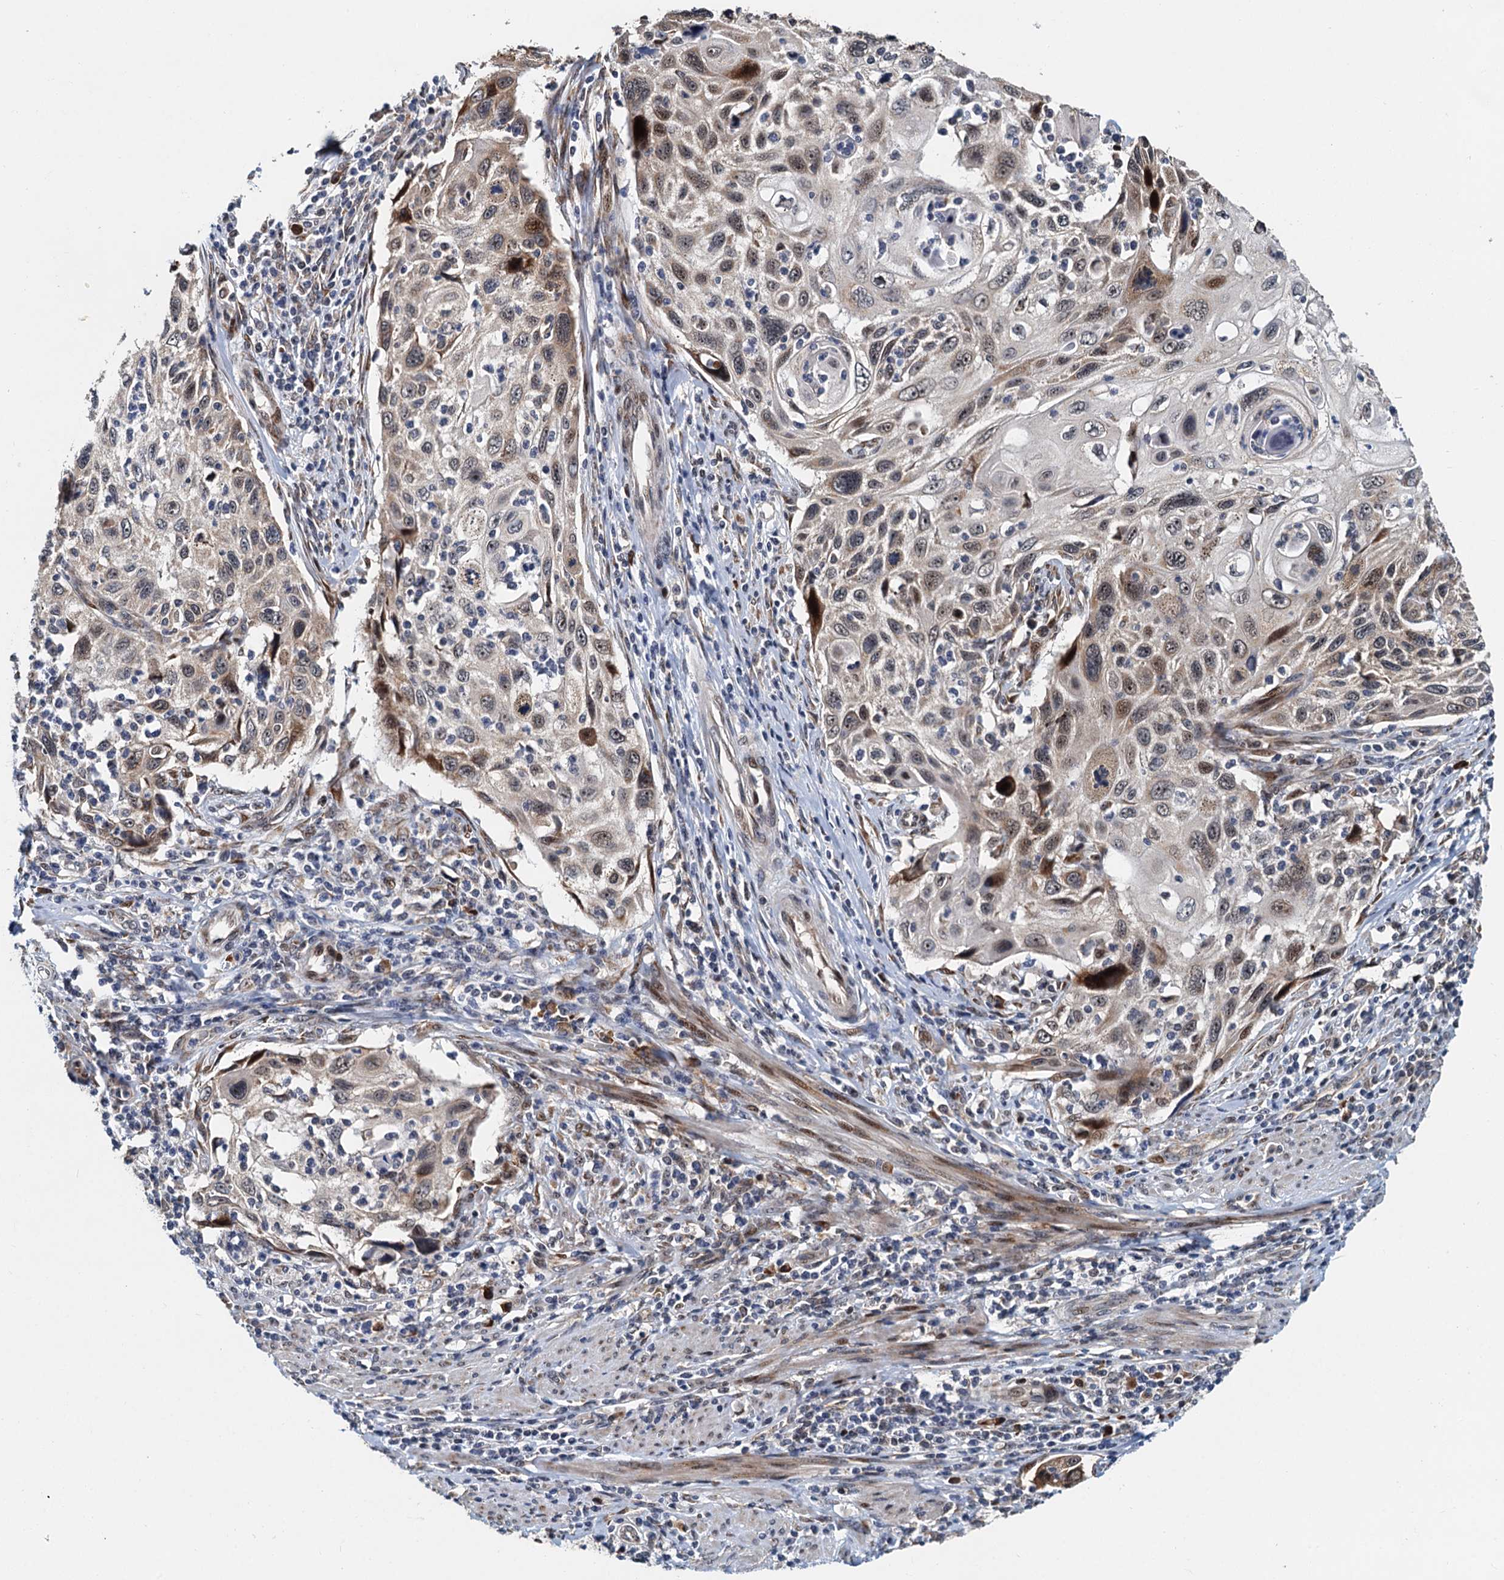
{"staining": {"intensity": "moderate", "quantity": "<25%", "location": "cytoplasmic/membranous,nuclear"}, "tissue": "cervical cancer", "cell_type": "Tumor cells", "image_type": "cancer", "snomed": [{"axis": "morphology", "description": "Squamous cell carcinoma, NOS"}, {"axis": "topography", "description": "Cervix"}], "caption": "Brown immunohistochemical staining in human cervical cancer demonstrates moderate cytoplasmic/membranous and nuclear staining in about <25% of tumor cells.", "gene": "DNAJC21", "patient": {"sex": "female", "age": 70}}